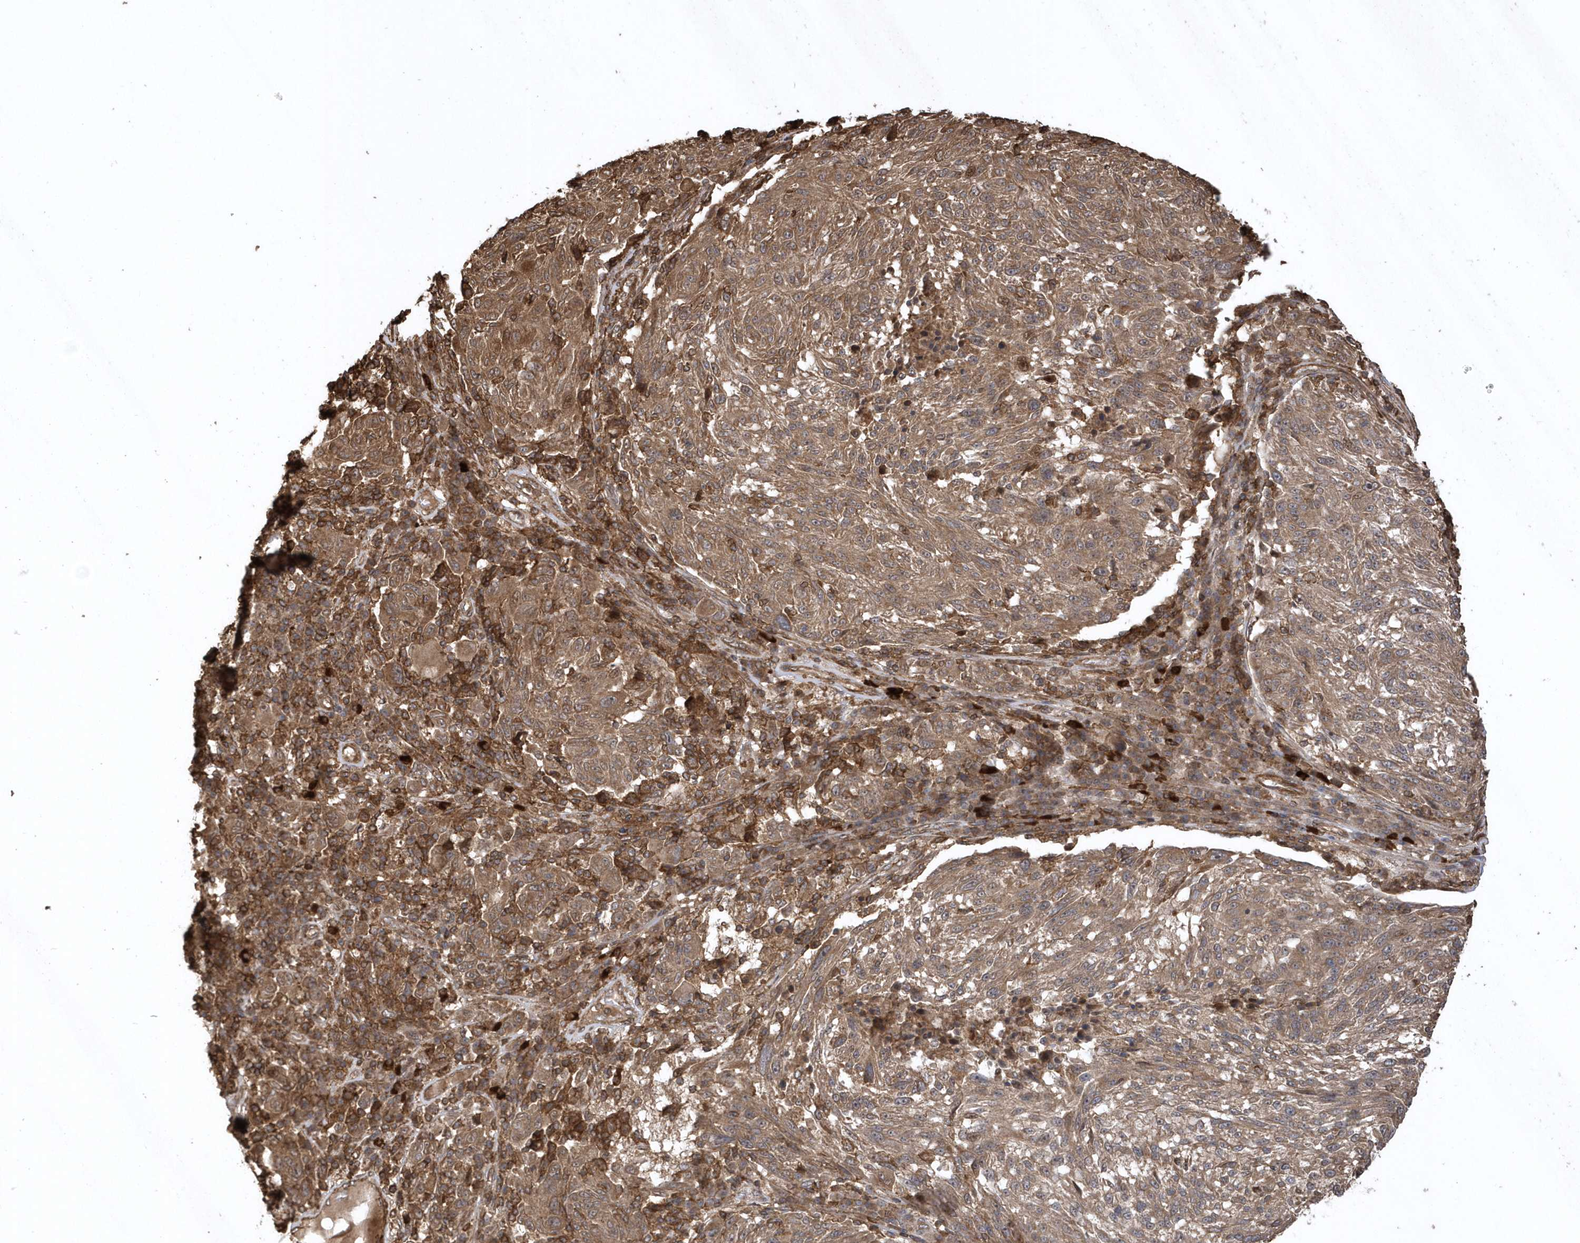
{"staining": {"intensity": "weak", "quantity": ">75%", "location": "cytoplasmic/membranous"}, "tissue": "melanoma", "cell_type": "Tumor cells", "image_type": "cancer", "snomed": [{"axis": "morphology", "description": "Malignant melanoma, NOS"}, {"axis": "topography", "description": "Skin"}], "caption": "DAB immunohistochemical staining of human melanoma demonstrates weak cytoplasmic/membranous protein positivity in approximately >75% of tumor cells. (DAB IHC with brightfield microscopy, high magnification).", "gene": "SENP8", "patient": {"sex": "male", "age": 53}}